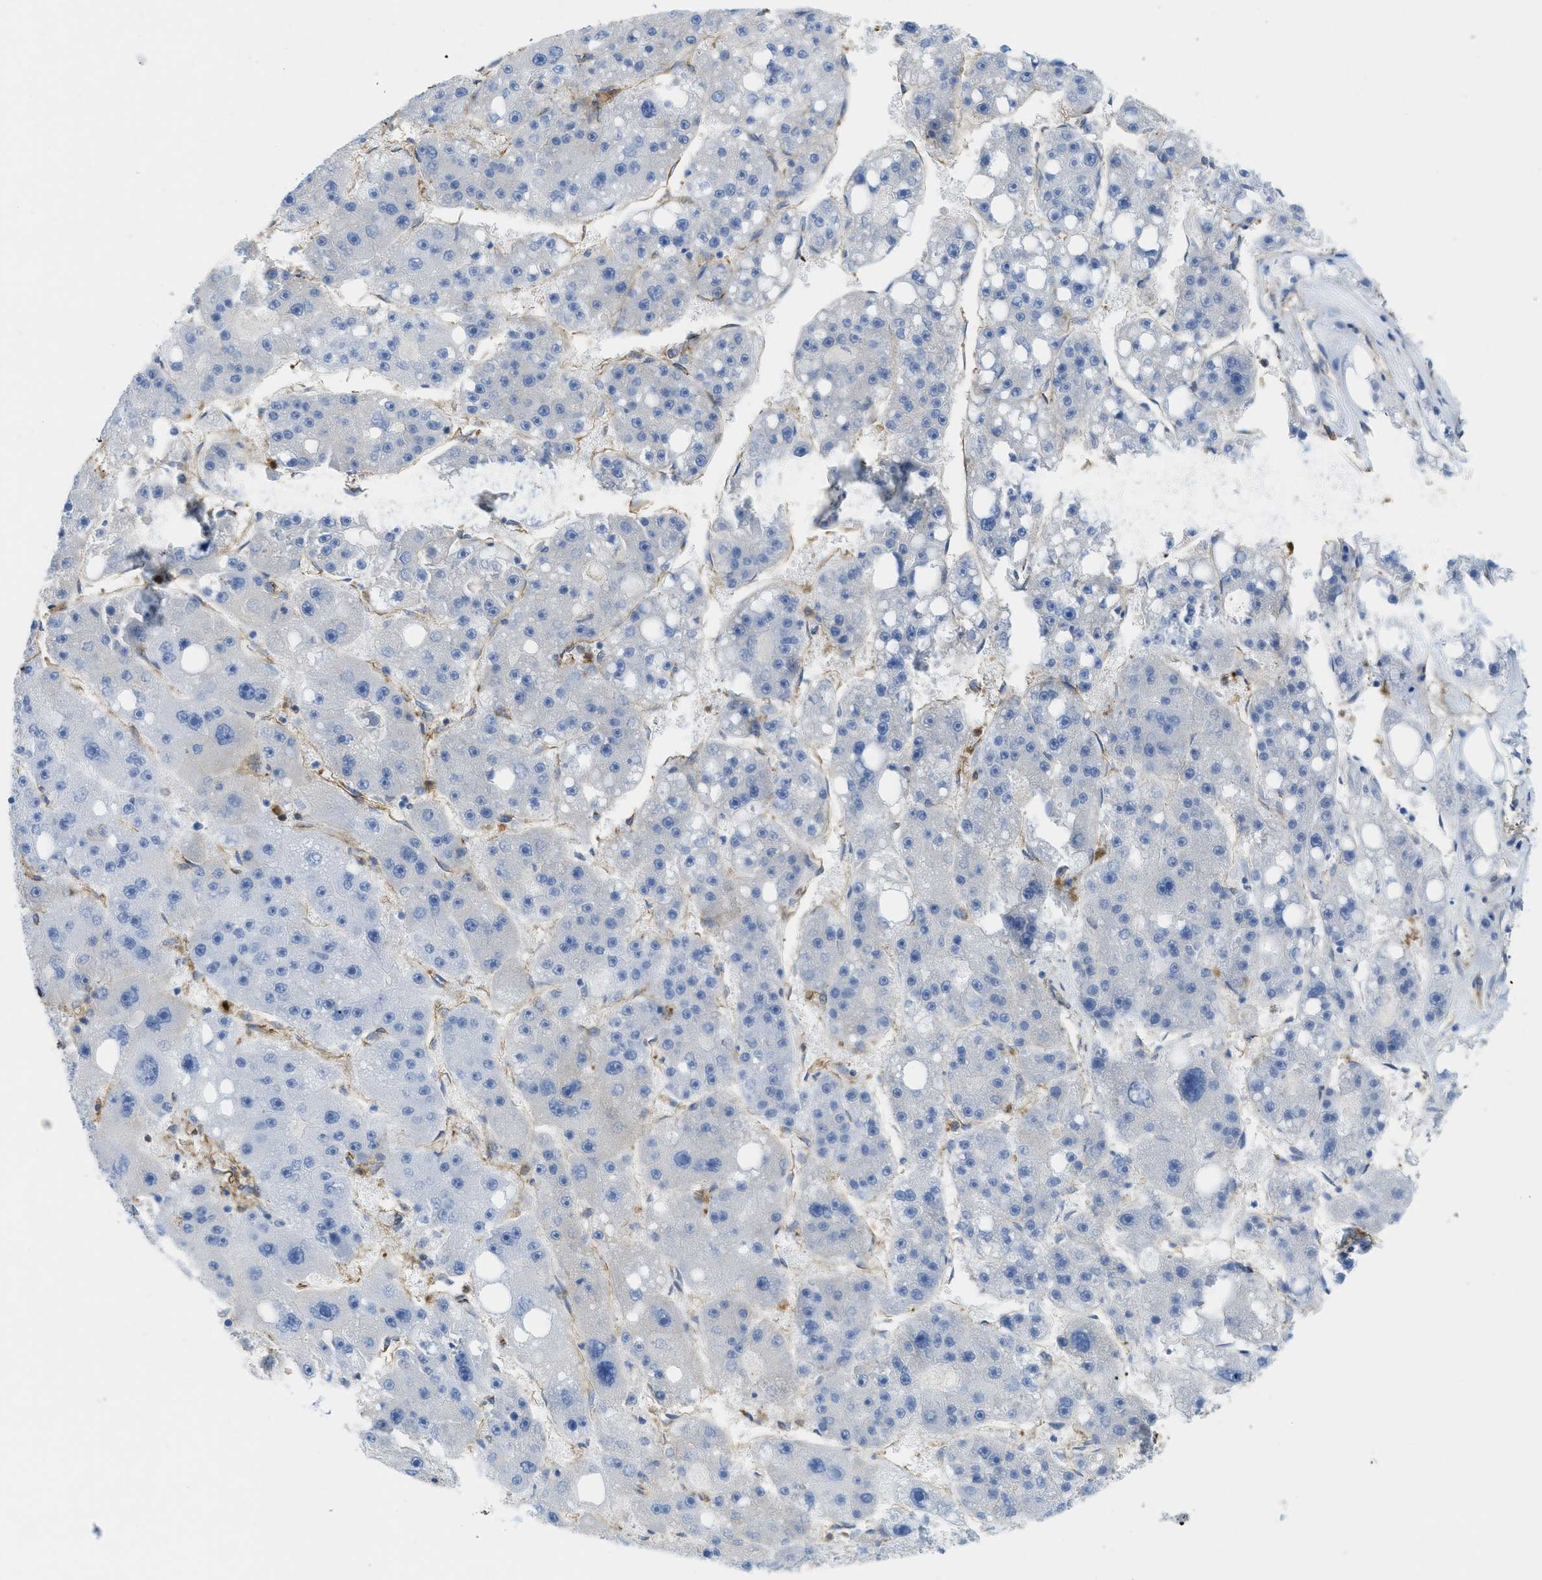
{"staining": {"intensity": "negative", "quantity": "none", "location": "none"}, "tissue": "liver cancer", "cell_type": "Tumor cells", "image_type": "cancer", "snomed": [{"axis": "morphology", "description": "Carcinoma, Hepatocellular, NOS"}, {"axis": "topography", "description": "Liver"}], "caption": "The IHC micrograph has no significant expression in tumor cells of liver hepatocellular carcinoma tissue.", "gene": "HIP1", "patient": {"sex": "female", "age": 61}}